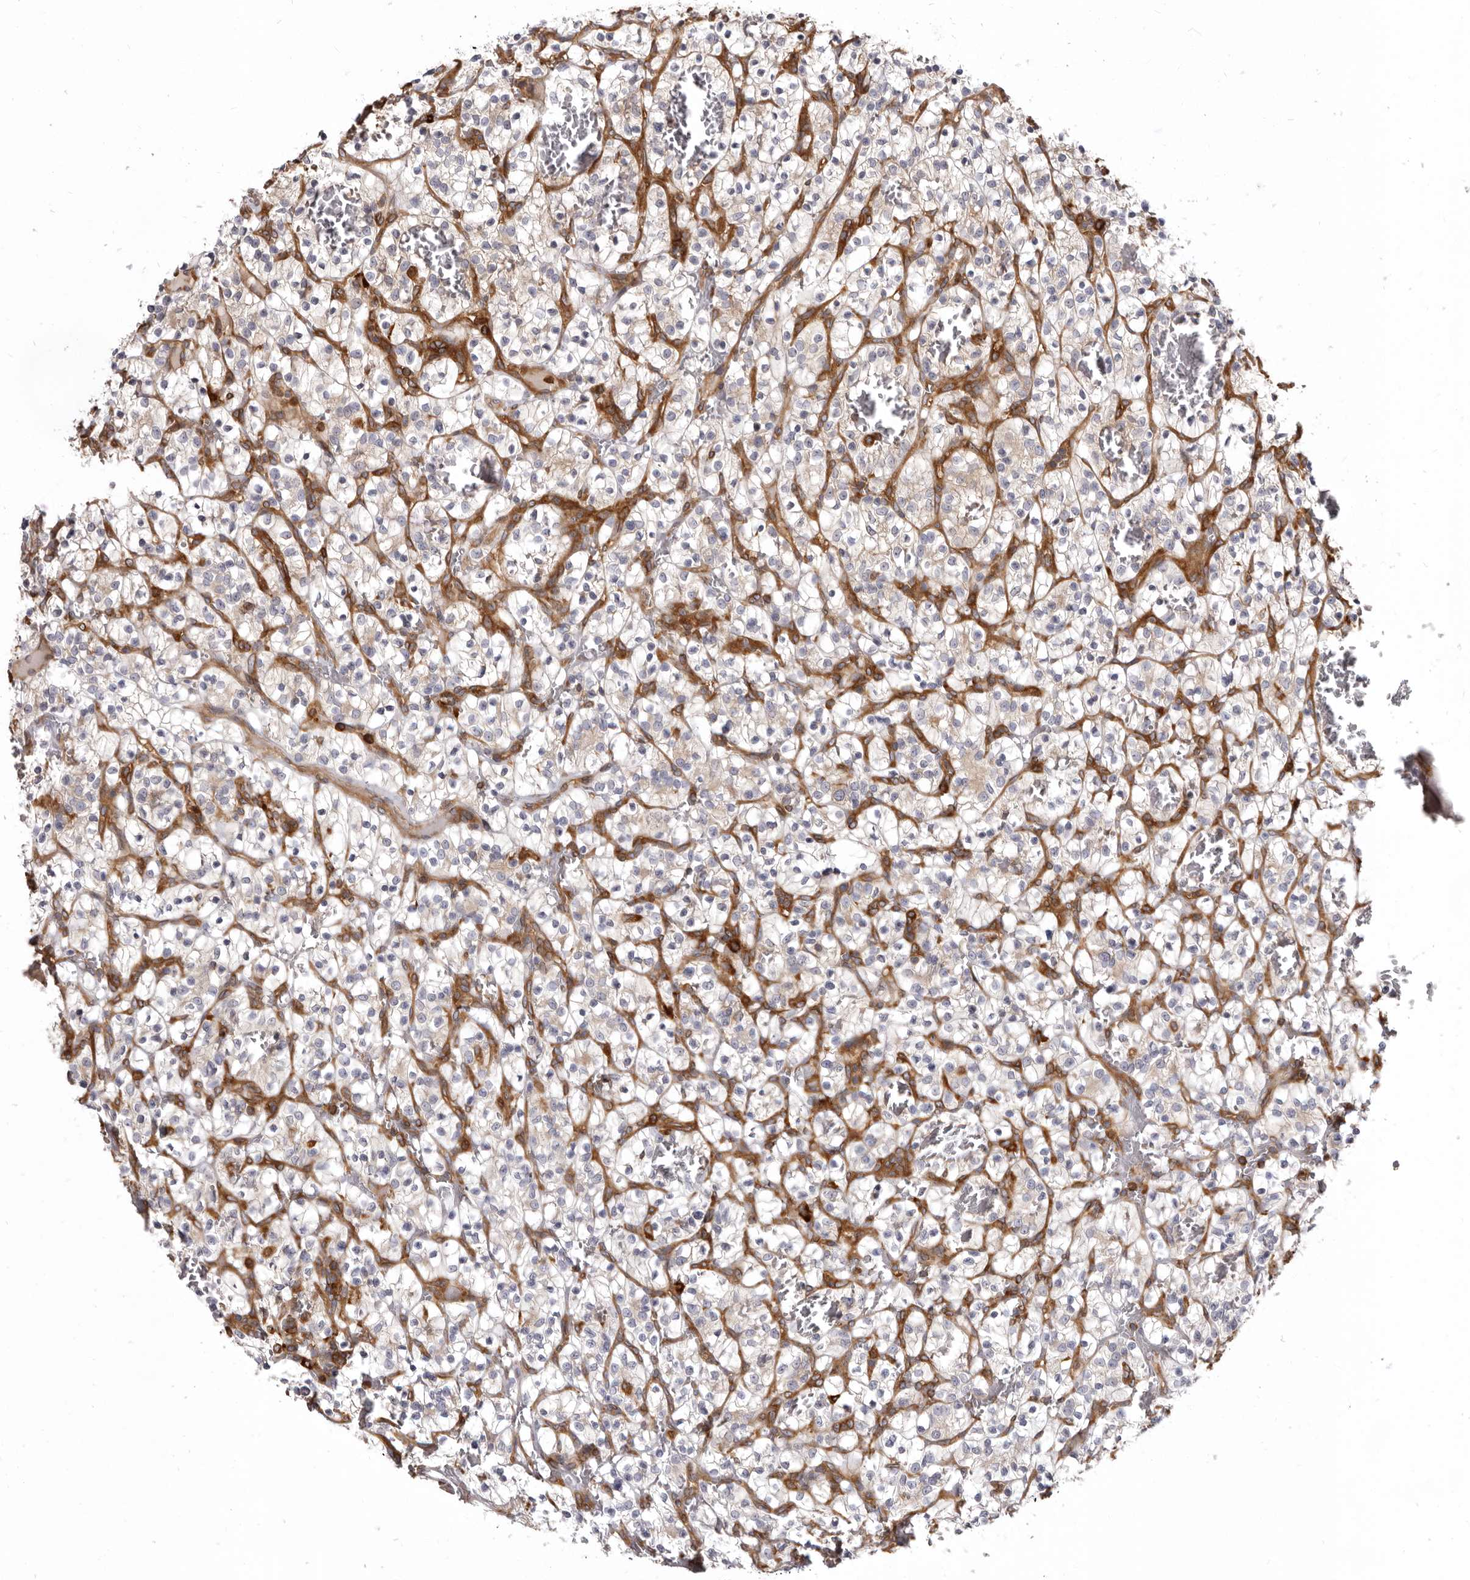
{"staining": {"intensity": "negative", "quantity": "none", "location": "none"}, "tissue": "renal cancer", "cell_type": "Tumor cells", "image_type": "cancer", "snomed": [{"axis": "morphology", "description": "Adenocarcinoma, NOS"}, {"axis": "topography", "description": "Kidney"}], "caption": "Photomicrograph shows no protein expression in tumor cells of renal cancer tissue. The staining was performed using DAB (3,3'-diaminobenzidine) to visualize the protein expression in brown, while the nuclei were stained in blue with hematoxylin (Magnification: 20x).", "gene": "CBL", "patient": {"sex": "female", "age": 57}}